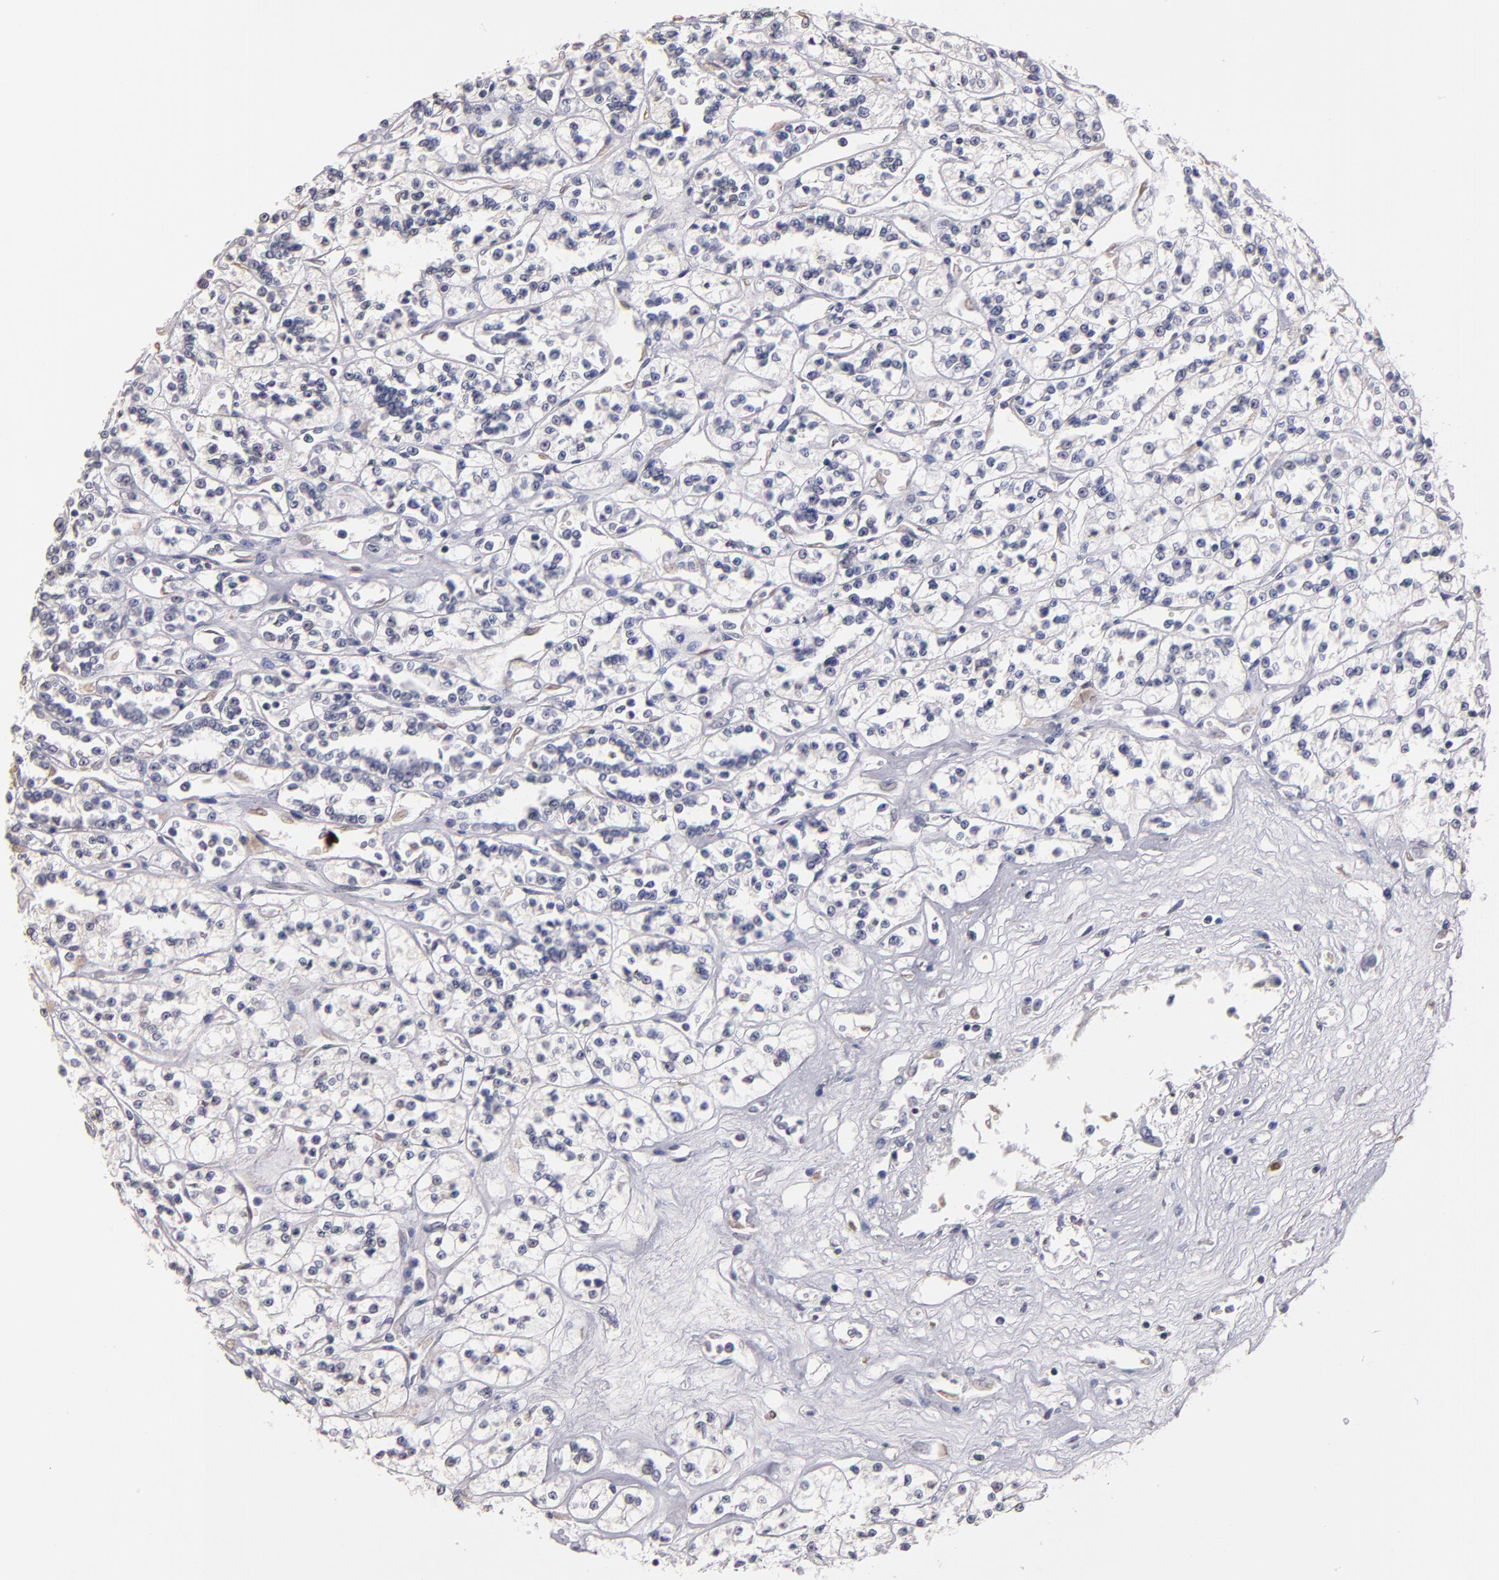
{"staining": {"intensity": "negative", "quantity": "none", "location": "none"}, "tissue": "renal cancer", "cell_type": "Tumor cells", "image_type": "cancer", "snomed": [{"axis": "morphology", "description": "Adenocarcinoma, NOS"}, {"axis": "topography", "description": "Kidney"}], "caption": "Immunohistochemical staining of human renal cancer demonstrates no significant staining in tumor cells.", "gene": "SOX10", "patient": {"sex": "female", "age": 76}}